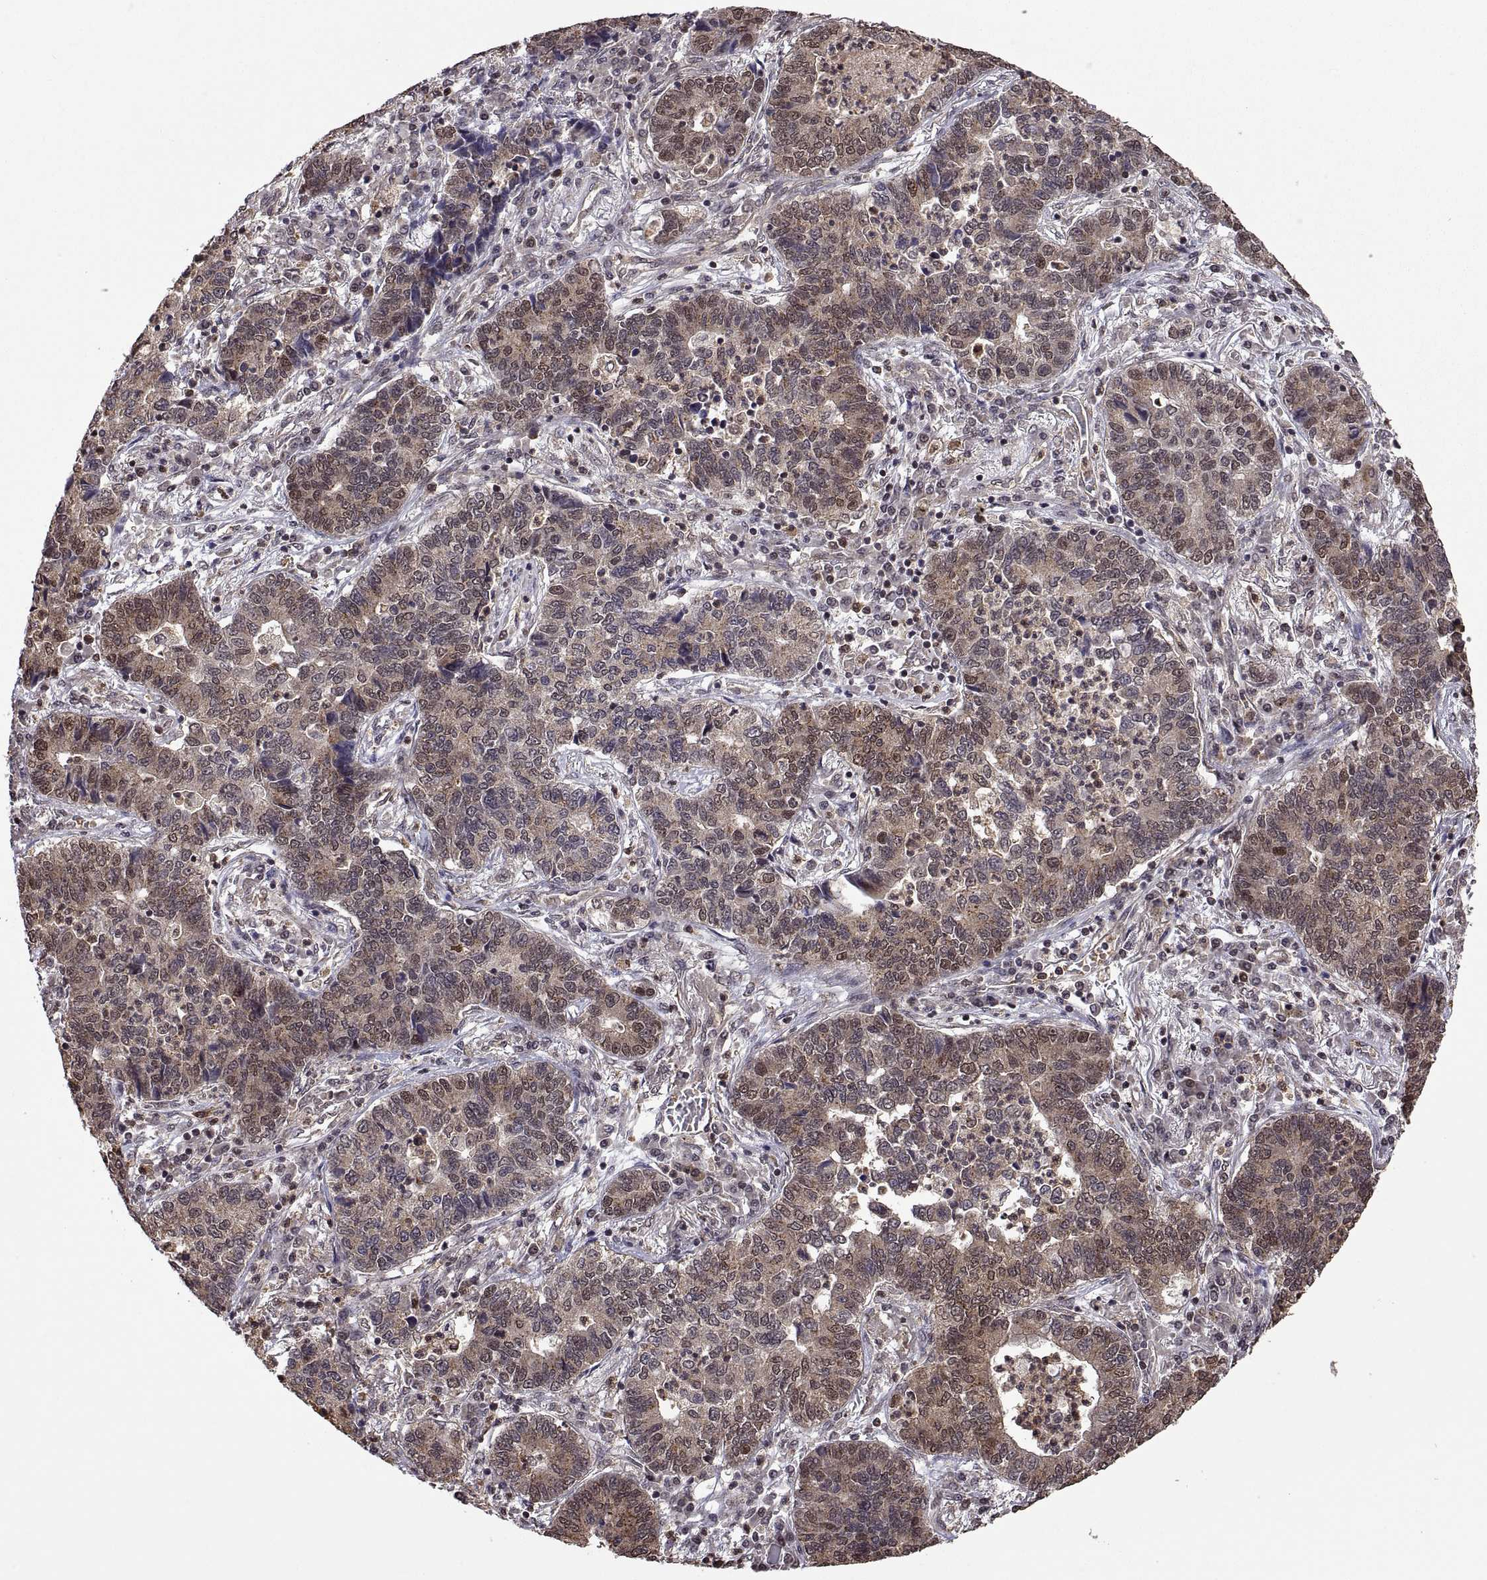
{"staining": {"intensity": "weak", "quantity": "25%-75%", "location": "cytoplasmic/membranous,nuclear"}, "tissue": "lung cancer", "cell_type": "Tumor cells", "image_type": "cancer", "snomed": [{"axis": "morphology", "description": "Adenocarcinoma, NOS"}, {"axis": "topography", "description": "Lung"}], "caption": "DAB immunohistochemical staining of human adenocarcinoma (lung) exhibits weak cytoplasmic/membranous and nuclear protein expression in about 25%-75% of tumor cells.", "gene": "ZNRF2", "patient": {"sex": "female", "age": 57}}